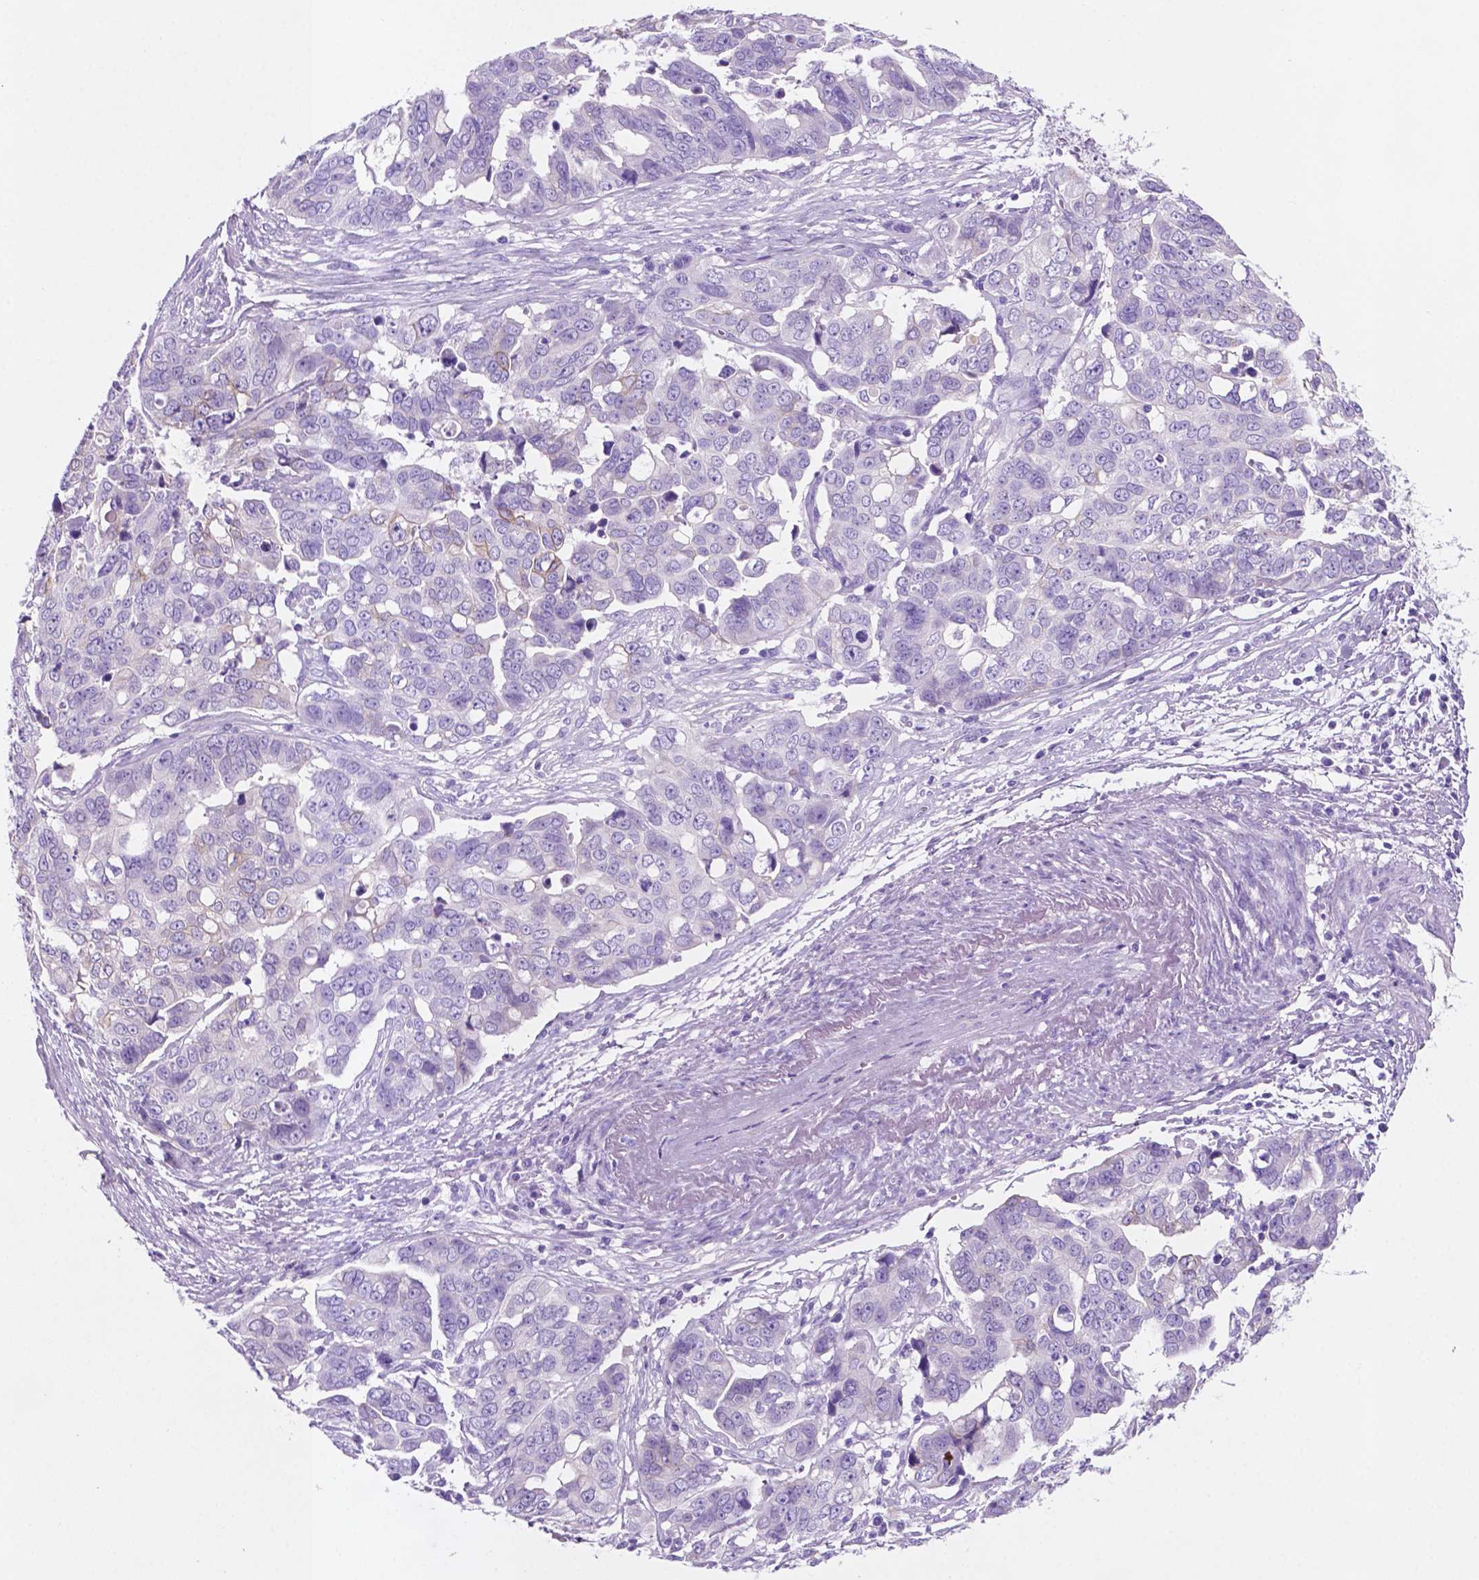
{"staining": {"intensity": "negative", "quantity": "none", "location": "none"}, "tissue": "ovarian cancer", "cell_type": "Tumor cells", "image_type": "cancer", "snomed": [{"axis": "morphology", "description": "Carcinoma, endometroid"}, {"axis": "topography", "description": "Ovary"}], "caption": "Tumor cells are negative for protein expression in human ovarian cancer.", "gene": "POU4F1", "patient": {"sex": "female", "age": 78}}